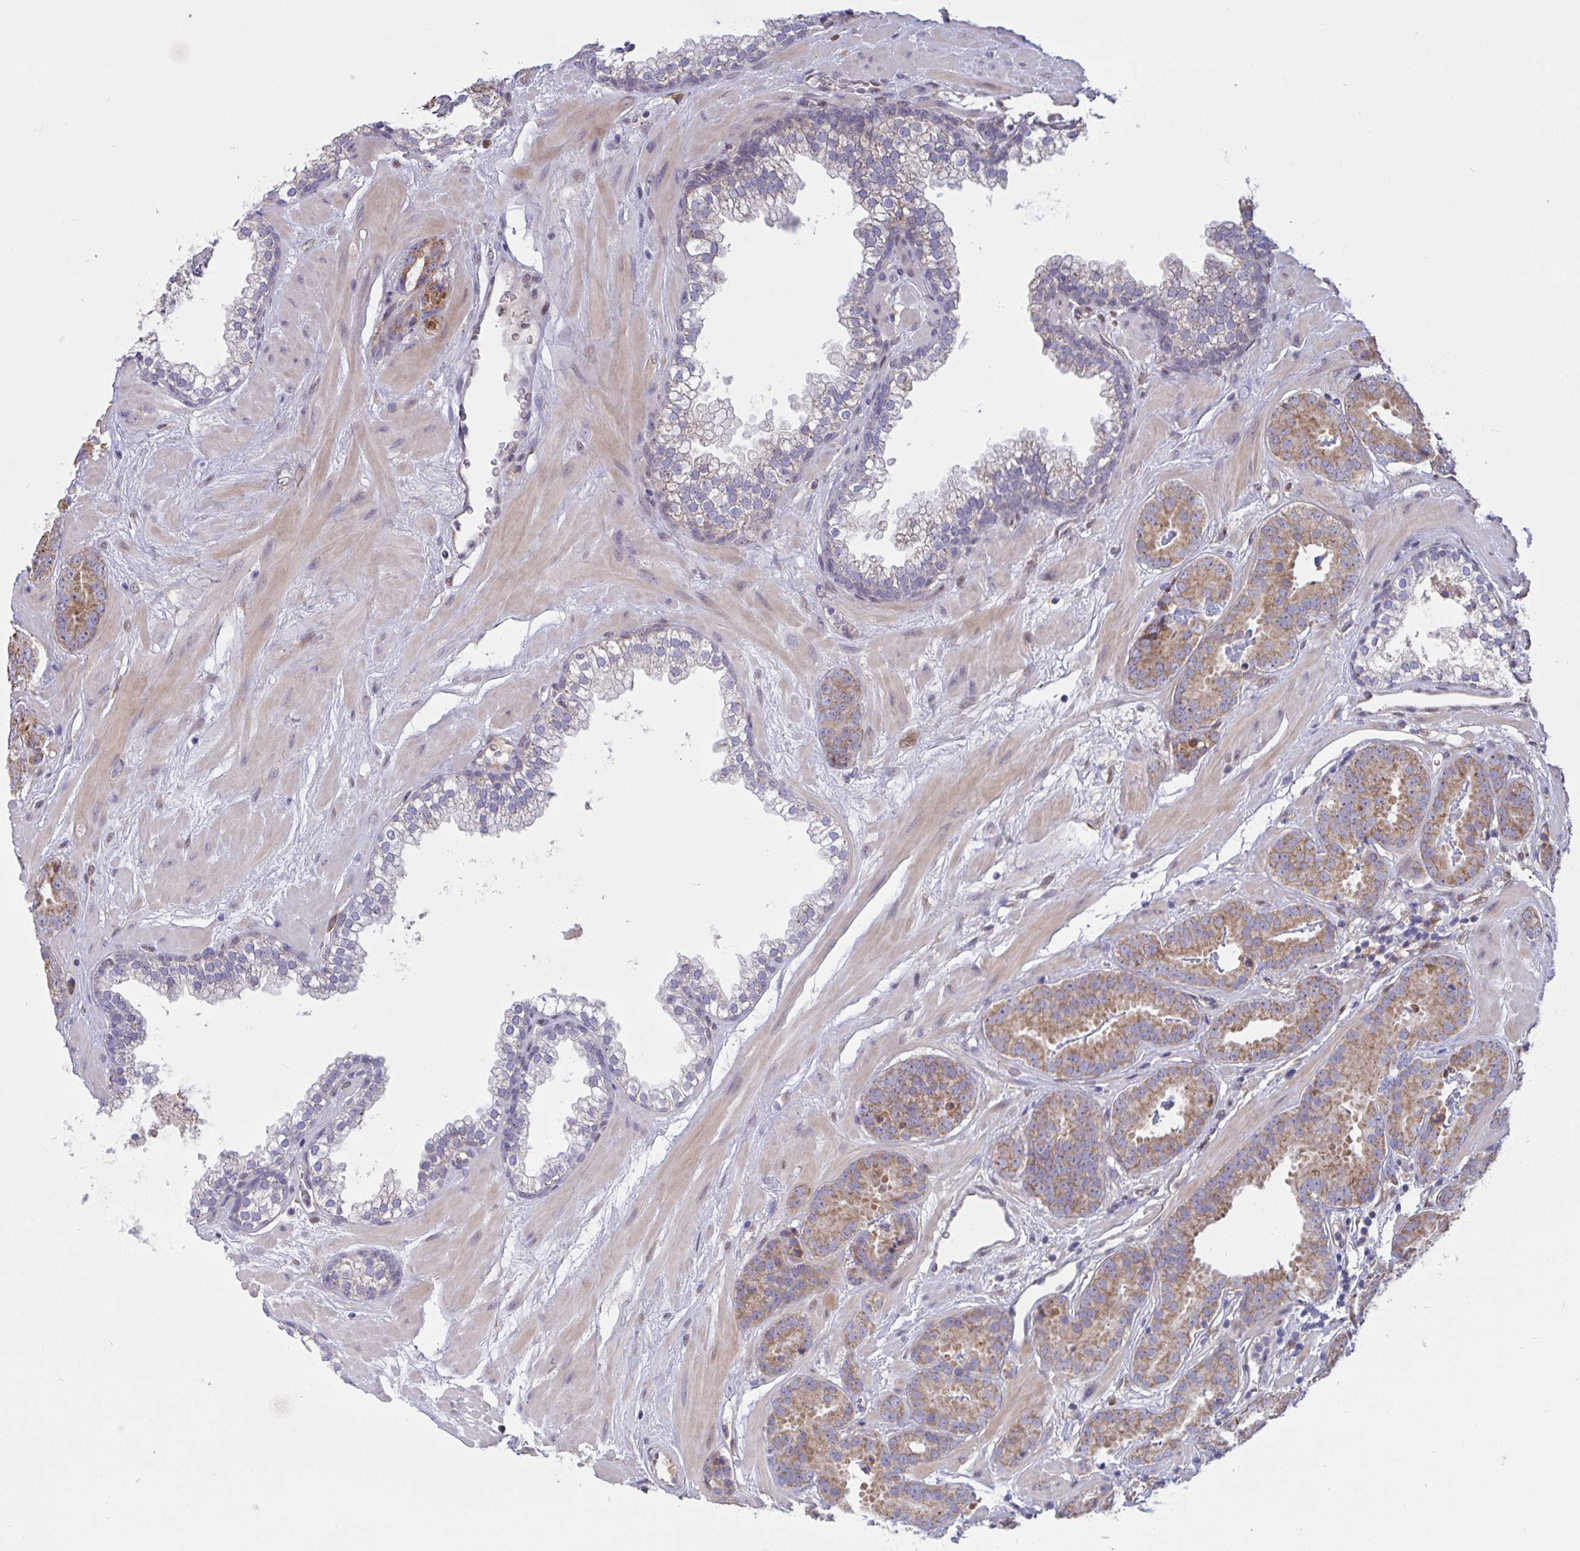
{"staining": {"intensity": "moderate", "quantity": ">75%", "location": "cytoplasmic/membranous"}, "tissue": "prostate cancer", "cell_type": "Tumor cells", "image_type": "cancer", "snomed": [{"axis": "morphology", "description": "Adenocarcinoma, Low grade"}, {"axis": "topography", "description": "Prostate"}], "caption": "Prostate cancer (adenocarcinoma (low-grade)) tissue demonstrates moderate cytoplasmic/membranous positivity in approximately >75% of tumor cells (IHC, brightfield microscopy, high magnification).", "gene": "L3HYPDH", "patient": {"sex": "male", "age": 62}}